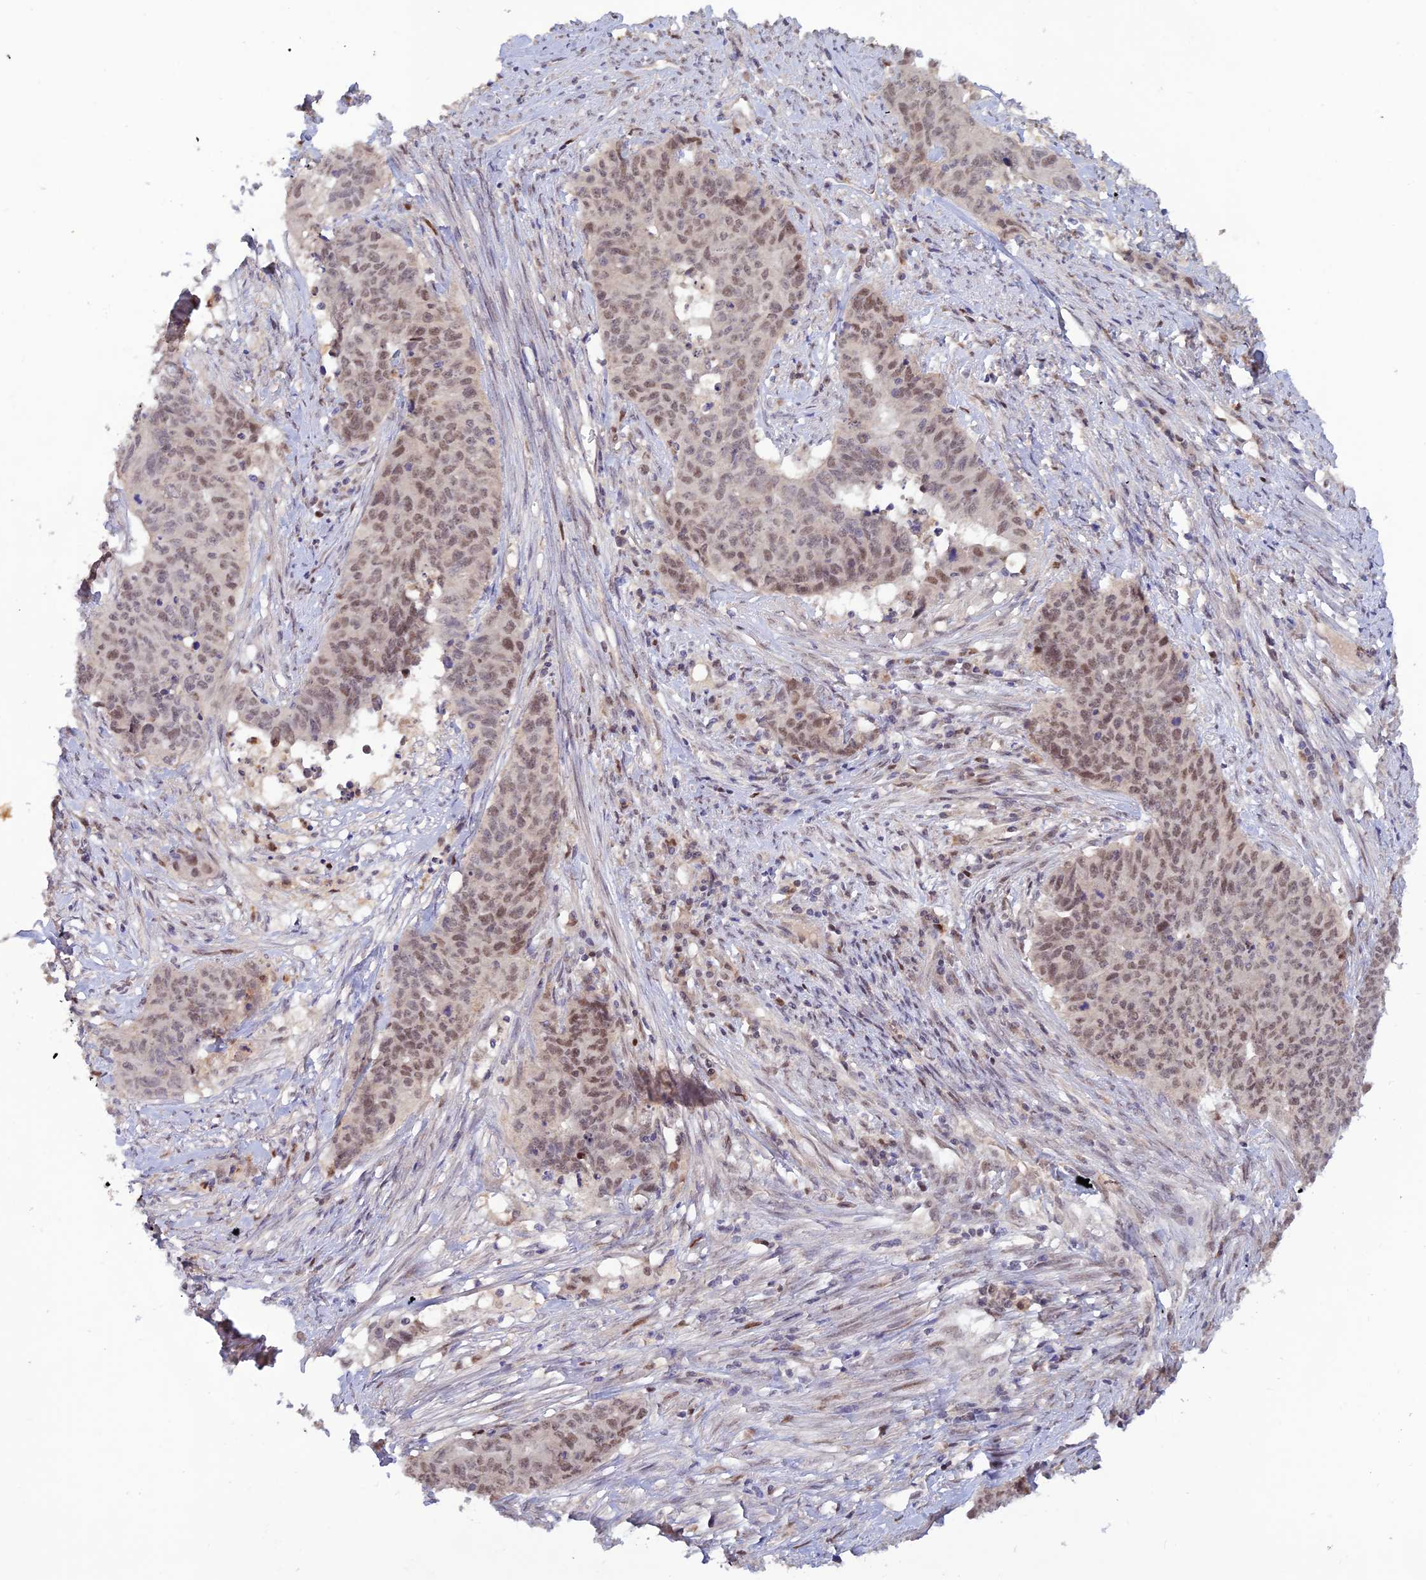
{"staining": {"intensity": "moderate", "quantity": ">75%", "location": "nuclear"}, "tissue": "endometrial cancer", "cell_type": "Tumor cells", "image_type": "cancer", "snomed": [{"axis": "morphology", "description": "Adenocarcinoma, NOS"}, {"axis": "topography", "description": "Endometrium"}], "caption": "Immunohistochemistry of adenocarcinoma (endometrial) reveals medium levels of moderate nuclear expression in approximately >75% of tumor cells.", "gene": "FASTKD5", "patient": {"sex": "female", "age": 59}}